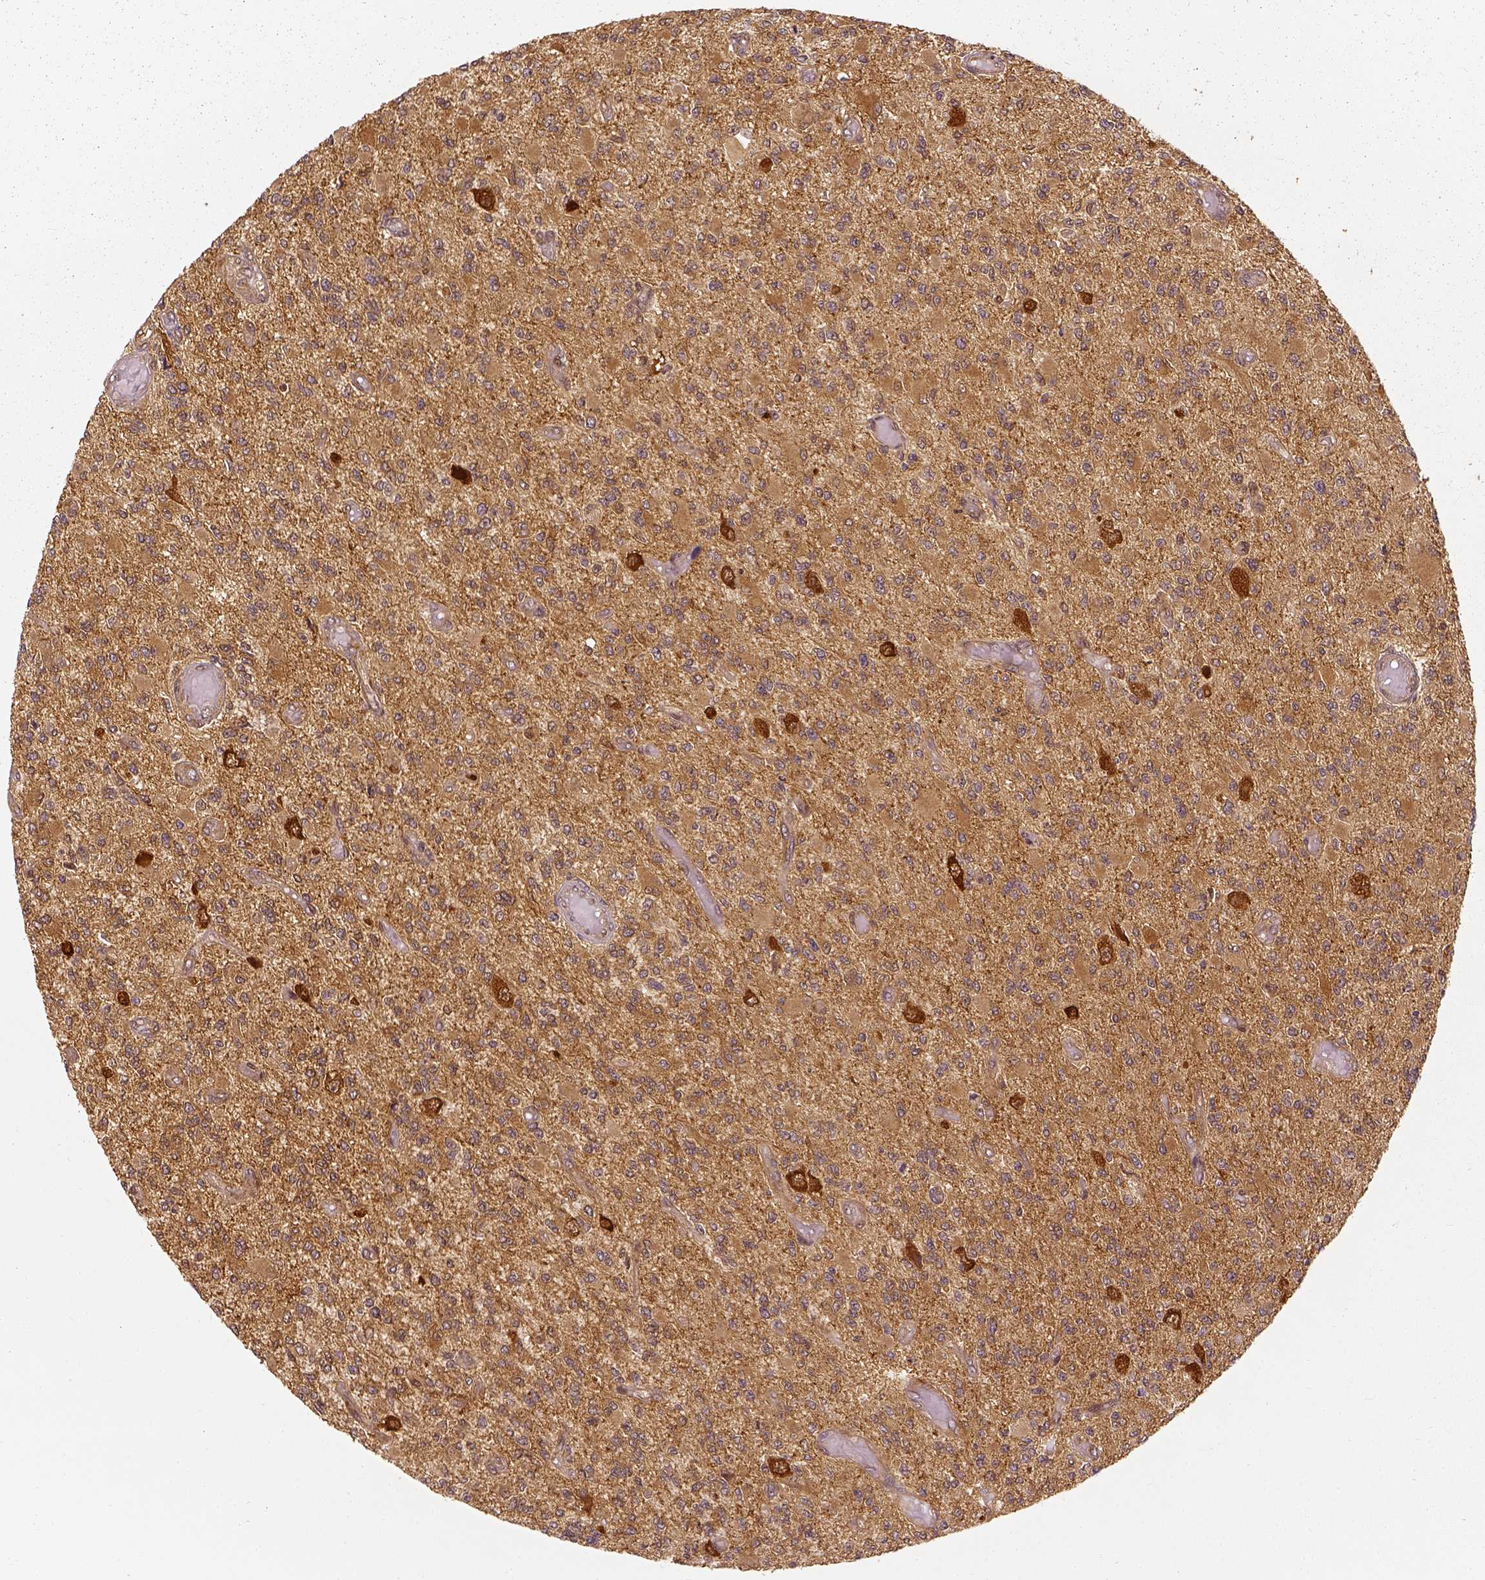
{"staining": {"intensity": "moderate", "quantity": ">75%", "location": "cytoplasmic/membranous"}, "tissue": "glioma", "cell_type": "Tumor cells", "image_type": "cancer", "snomed": [{"axis": "morphology", "description": "Glioma, malignant, High grade"}, {"axis": "topography", "description": "Brain"}], "caption": "Immunohistochemistry of human high-grade glioma (malignant) shows medium levels of moderate cytoplasmic/membranous positivity in approximately >75% of tumor cells. The protein is stained brown, and the nuclei are stained in blue (DAB (3,3'-diaminobenzidine) IHC with brightfield microscopy, high magnification).", "gene": "GPI", "patient": {"sex": "female", "age": 63}}